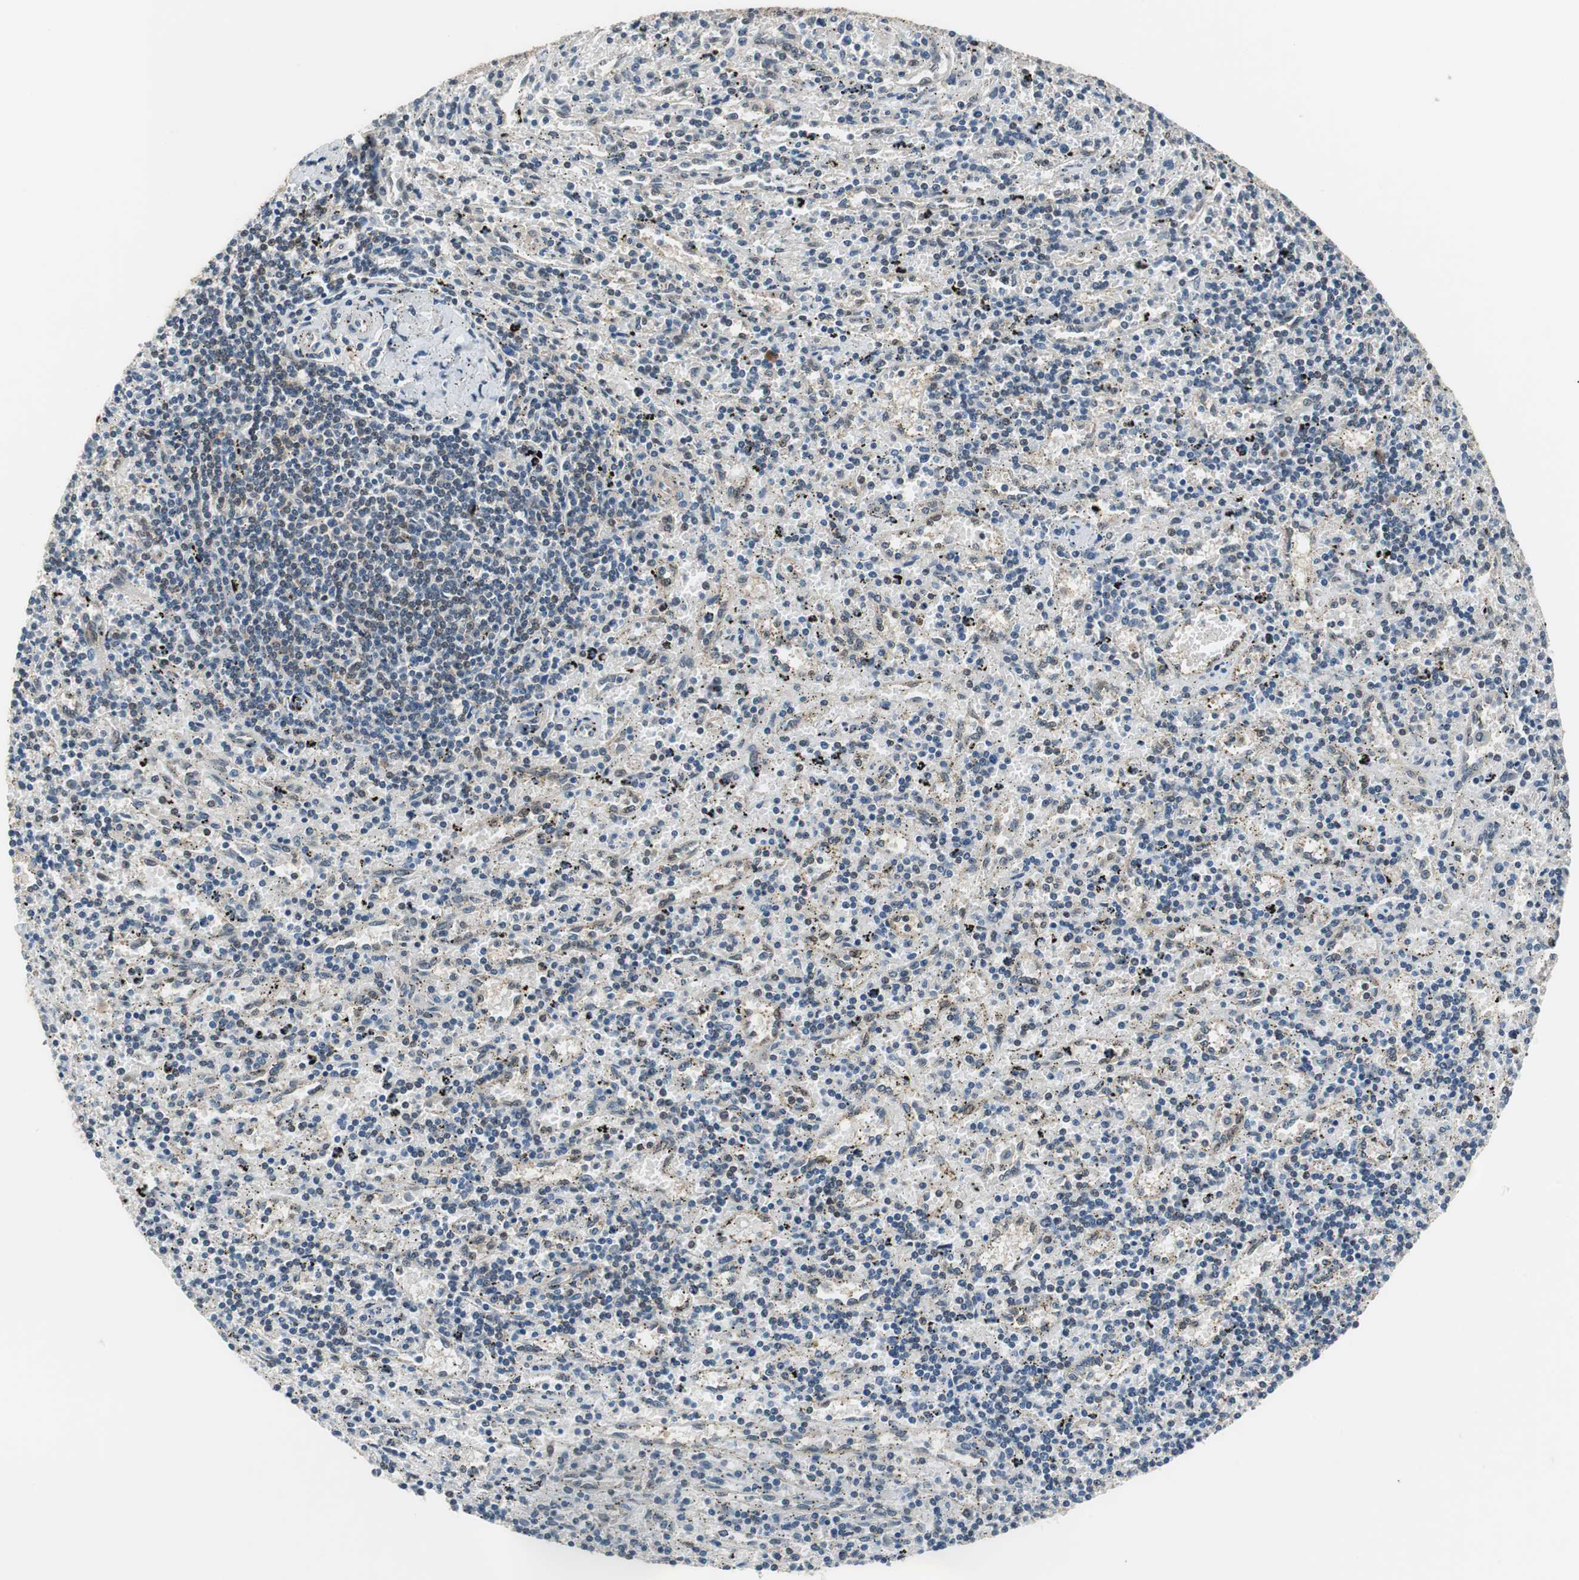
{"staining": {"intensity": "weak", "quantity": "25%-75%", "location": "nuclear"}, "tissue": "lymphoma", "cell_type": "Tumor cells", "image_type": "cancer", "snomed": [{"axis": "morphology", "description": "Malignant lymphoma, non-Hodgkin's type, Low grade"}, {"axis": "topography", "description": "Spleen"}], "caption": "About 25%-75% of tumor cells in lymphoma exhibit weak nuclear protein expression as visualized by brown immunohistochemical staining.", "gene": "MAFB", "patient": {"sex": "male", "age": 76}}